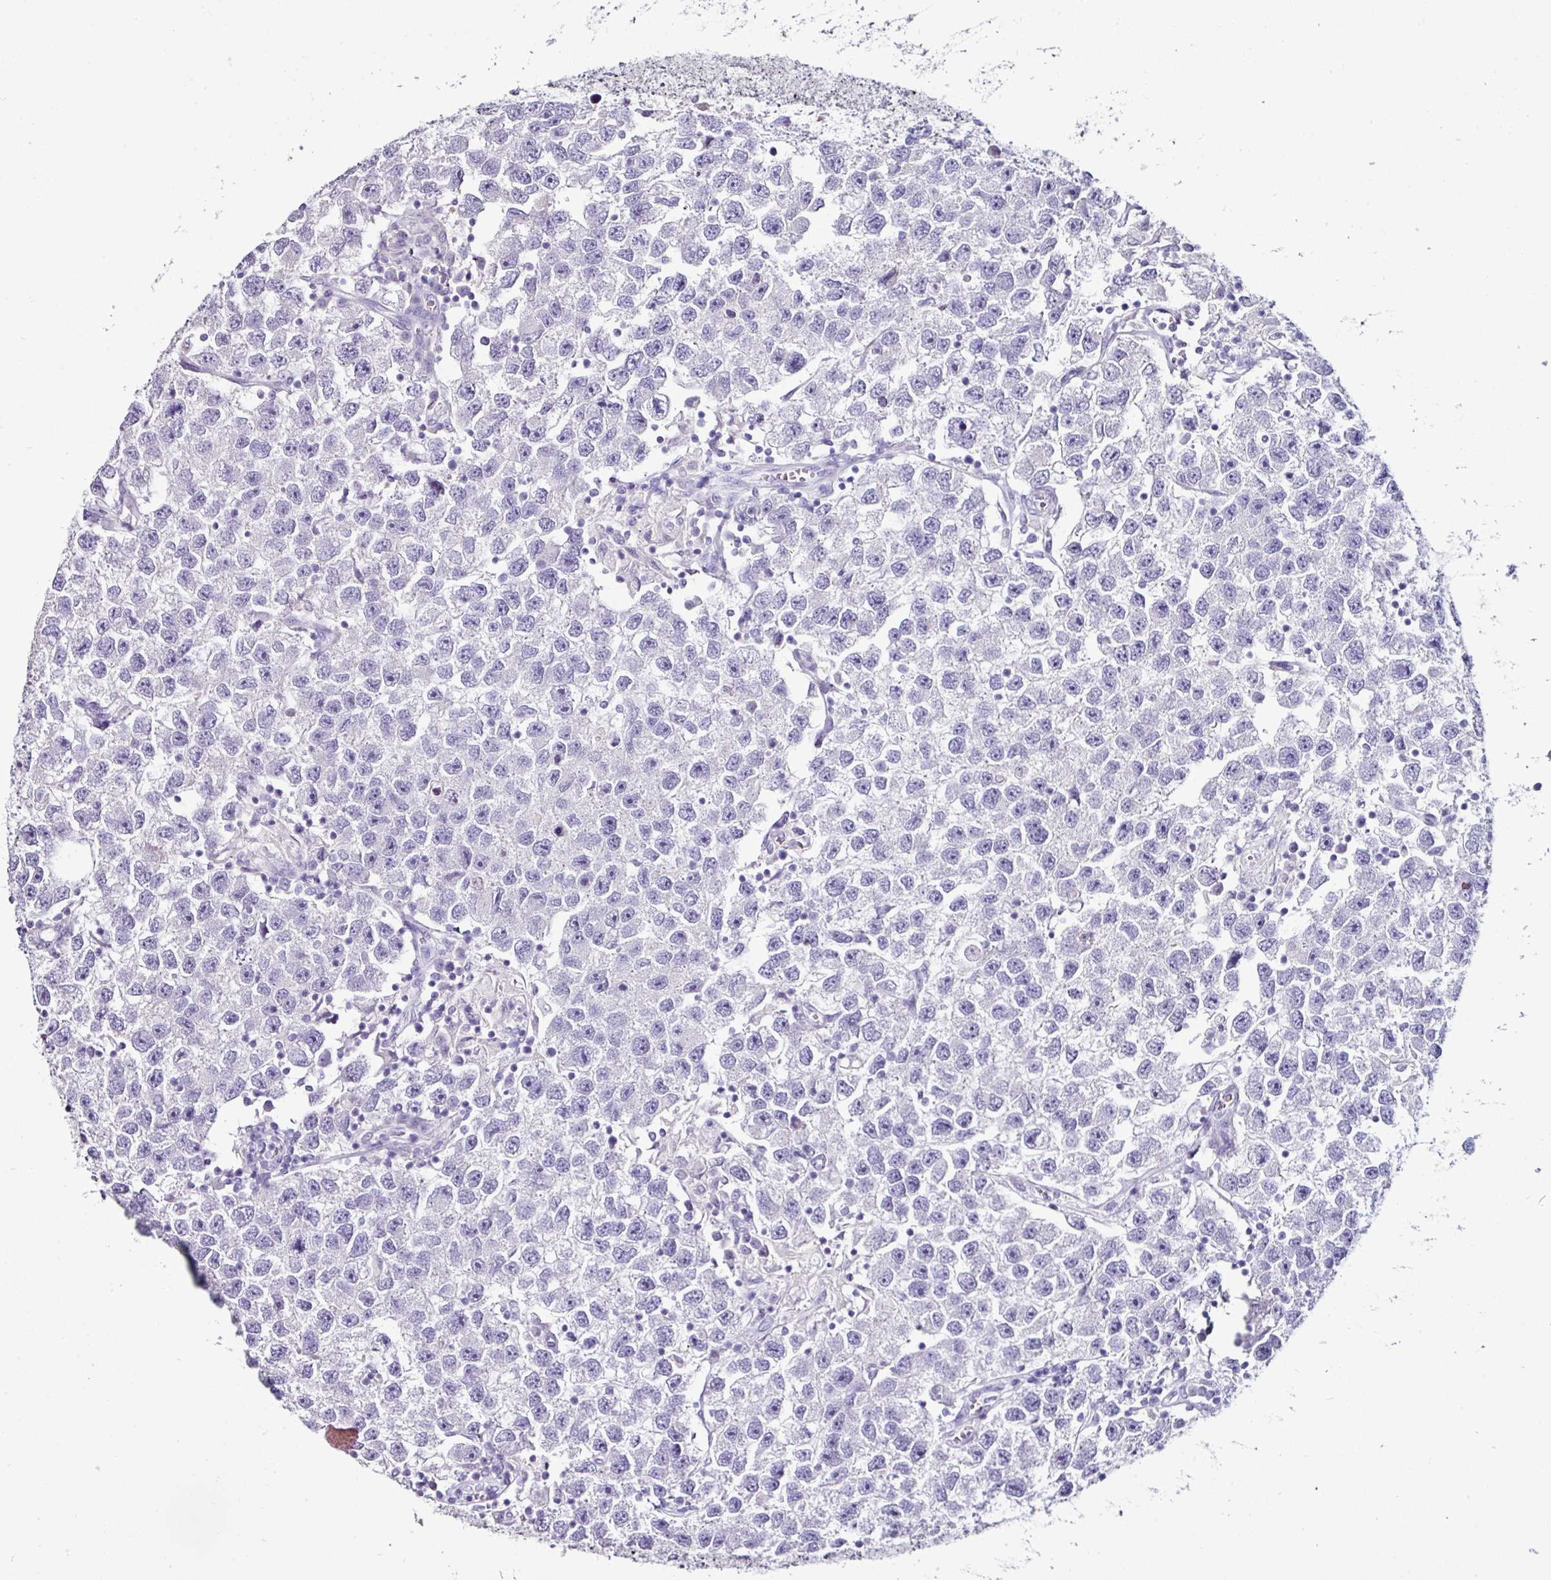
{"staining": {"intensity": "negative", "quantity": "none", "location": "none"}, "tissue": "testis cancer", "cell_type": "Tumor cells", "image_type": "cancer", "snomed": [{"axis": "morphology", "description": "Seminoma, NOS"}, {"axis": "topography", "description": "Testis"}], "caption": "High power microscopy image of an immunohistochemistry (IHC) micrograph of seminoma (testis), revealing no significant positivity in tumor cells. (Stains: DAB immunohistochemistry with hematoxylin counter stain, Microscopy: brightfield microscopy at high magnification).", "gene": "GLP2R", "patient": {"sex": "male", "age": 26}}